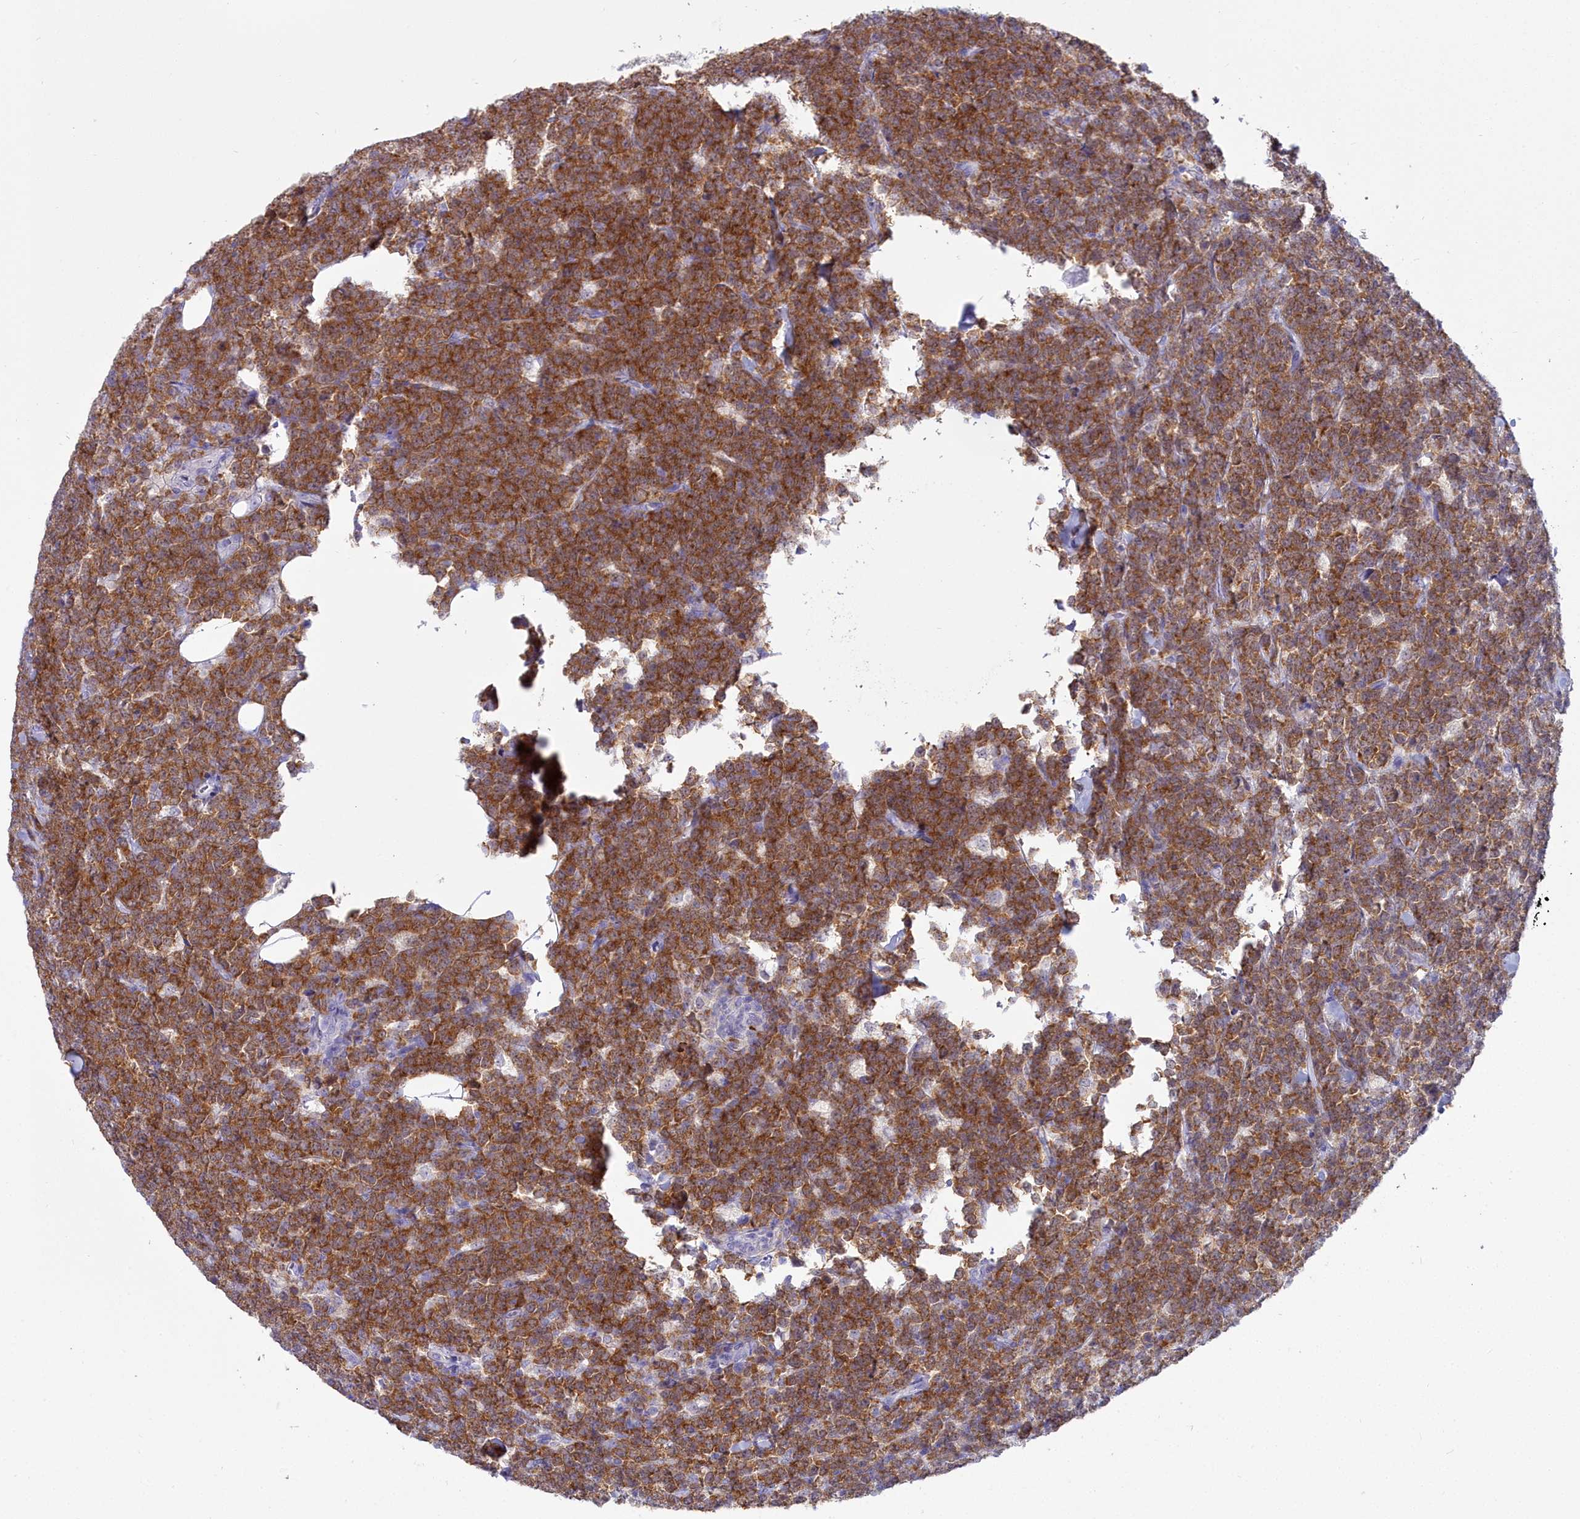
{"staining": {"intensity": "moderate", "quantity": ">75%", "location": "cytoplasmic/membranous"}, "tissue": "lymphoma", "cell_type": "Tumor cells", "image_type": "cancer", "snomed": [{"axis": "morphology", "description": "Malignant lymphoma, non-Hodgkin's type, High grade"}, {"axis": "topography", "description": "Small intestine"}], "caption": "Malignant lymphoma, non-Hodgkin's type (high-grade) tissue displays moderate cytoplasmic/membranous positivity in about >75% of tumor cells, visualized by immunohistochemistry.", "gene": "BLNK", "patient": {"sex": "male", "age": 8}}